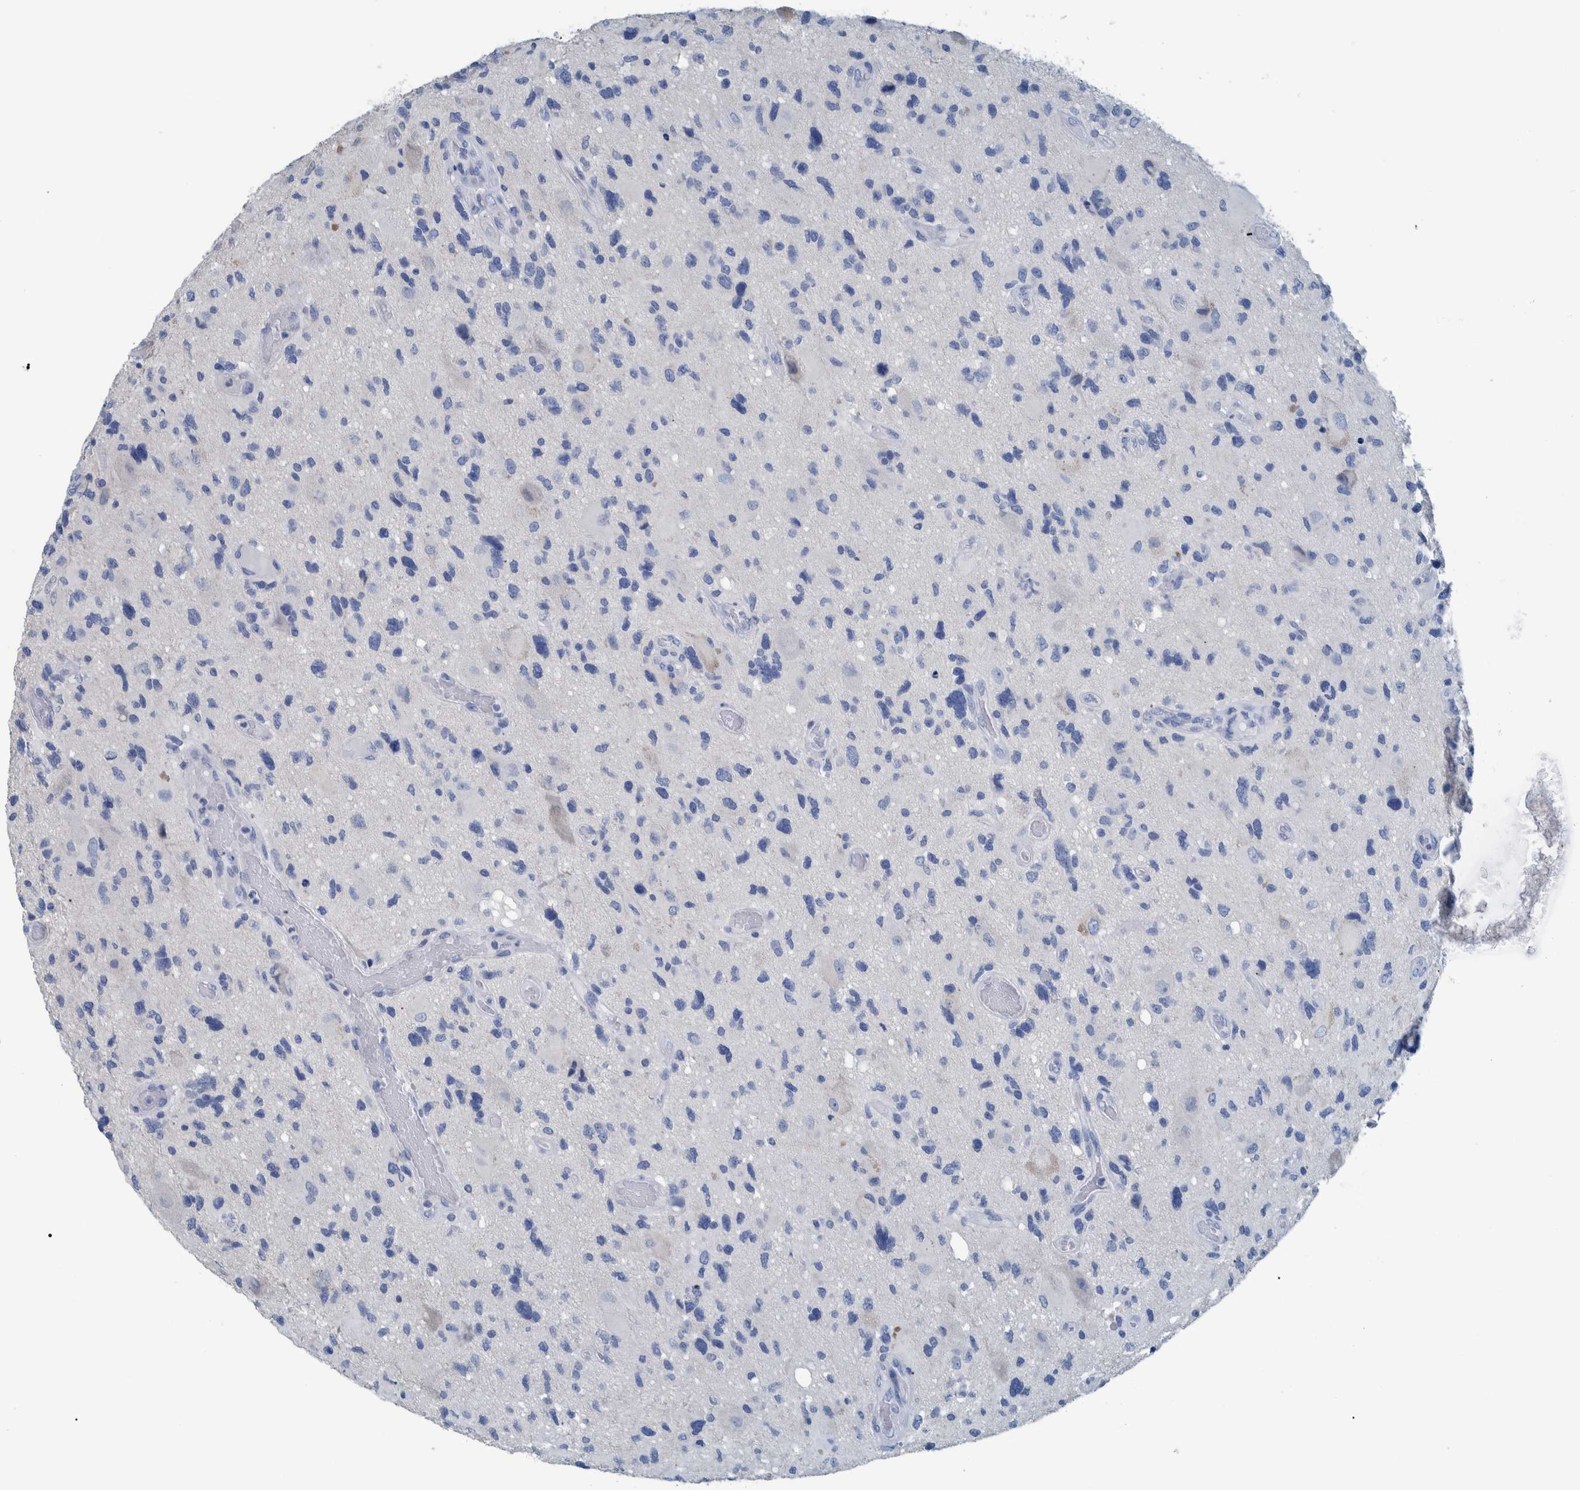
{"staining": {"intensity": "negative", "quantity": "none", "location": "none"}, "tissue": "glioma", "cell_type": "Tumor cells", "image_type": "cancer", "snomed": [{"axis": "morphology", "description": "Glioma, malignant, High grade"}, {"axis": "topography", "description": "Brain"}], "caption": "This photomicrograph is of malignant high-grade glioma stained with immunohistochemistry to label a protein in brown with the nuclei are counter-stained blue. There is no positivity in tumor cells.", "gene": "IDO1", "patient": {"sex": "male", "age": 33}}